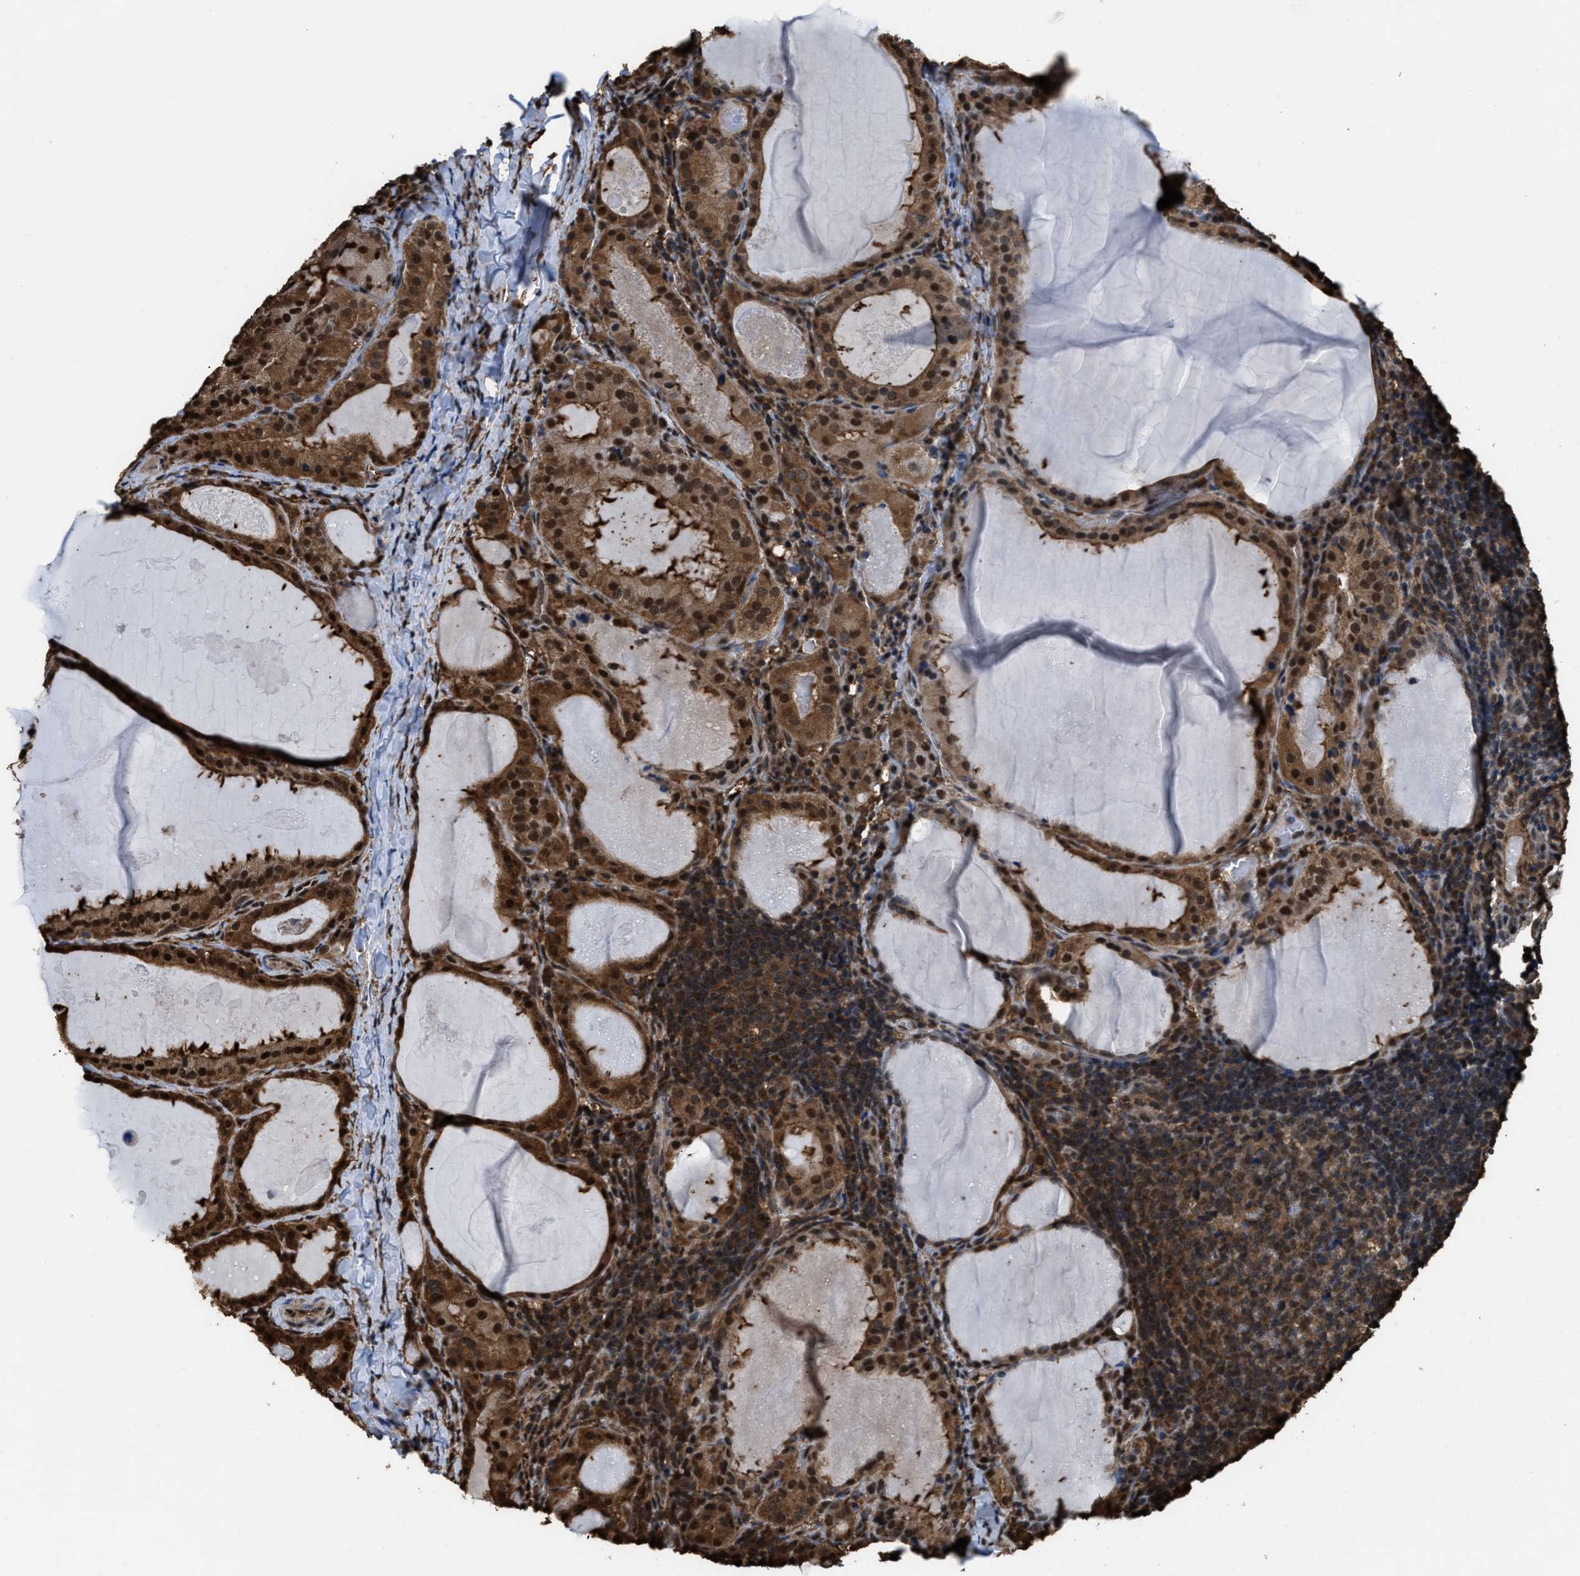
{"staining": {"intensity": "moderate", "quantity": ">75%", "location": "cytoplasmic/membranous,nuclear"}, "tissue": "thyroid cancer", "cell_type": "Tumor cells", "image_type": "cancer", "snomed": [{"axis": "morphology", "description": "Papillary adenocarcinoma, NOS"}, {"axis": "topography", "description": "Thyroid gland"}], "caption": "A micrograph of thyroid cancer (papillary adenocarcinoma) stained for a protein displays moderate cytoplasmic/membranous and nuclear brown staining in tumor cells.", "gene": "FNTA", "patient": {"sex": "female", "age": 42}}